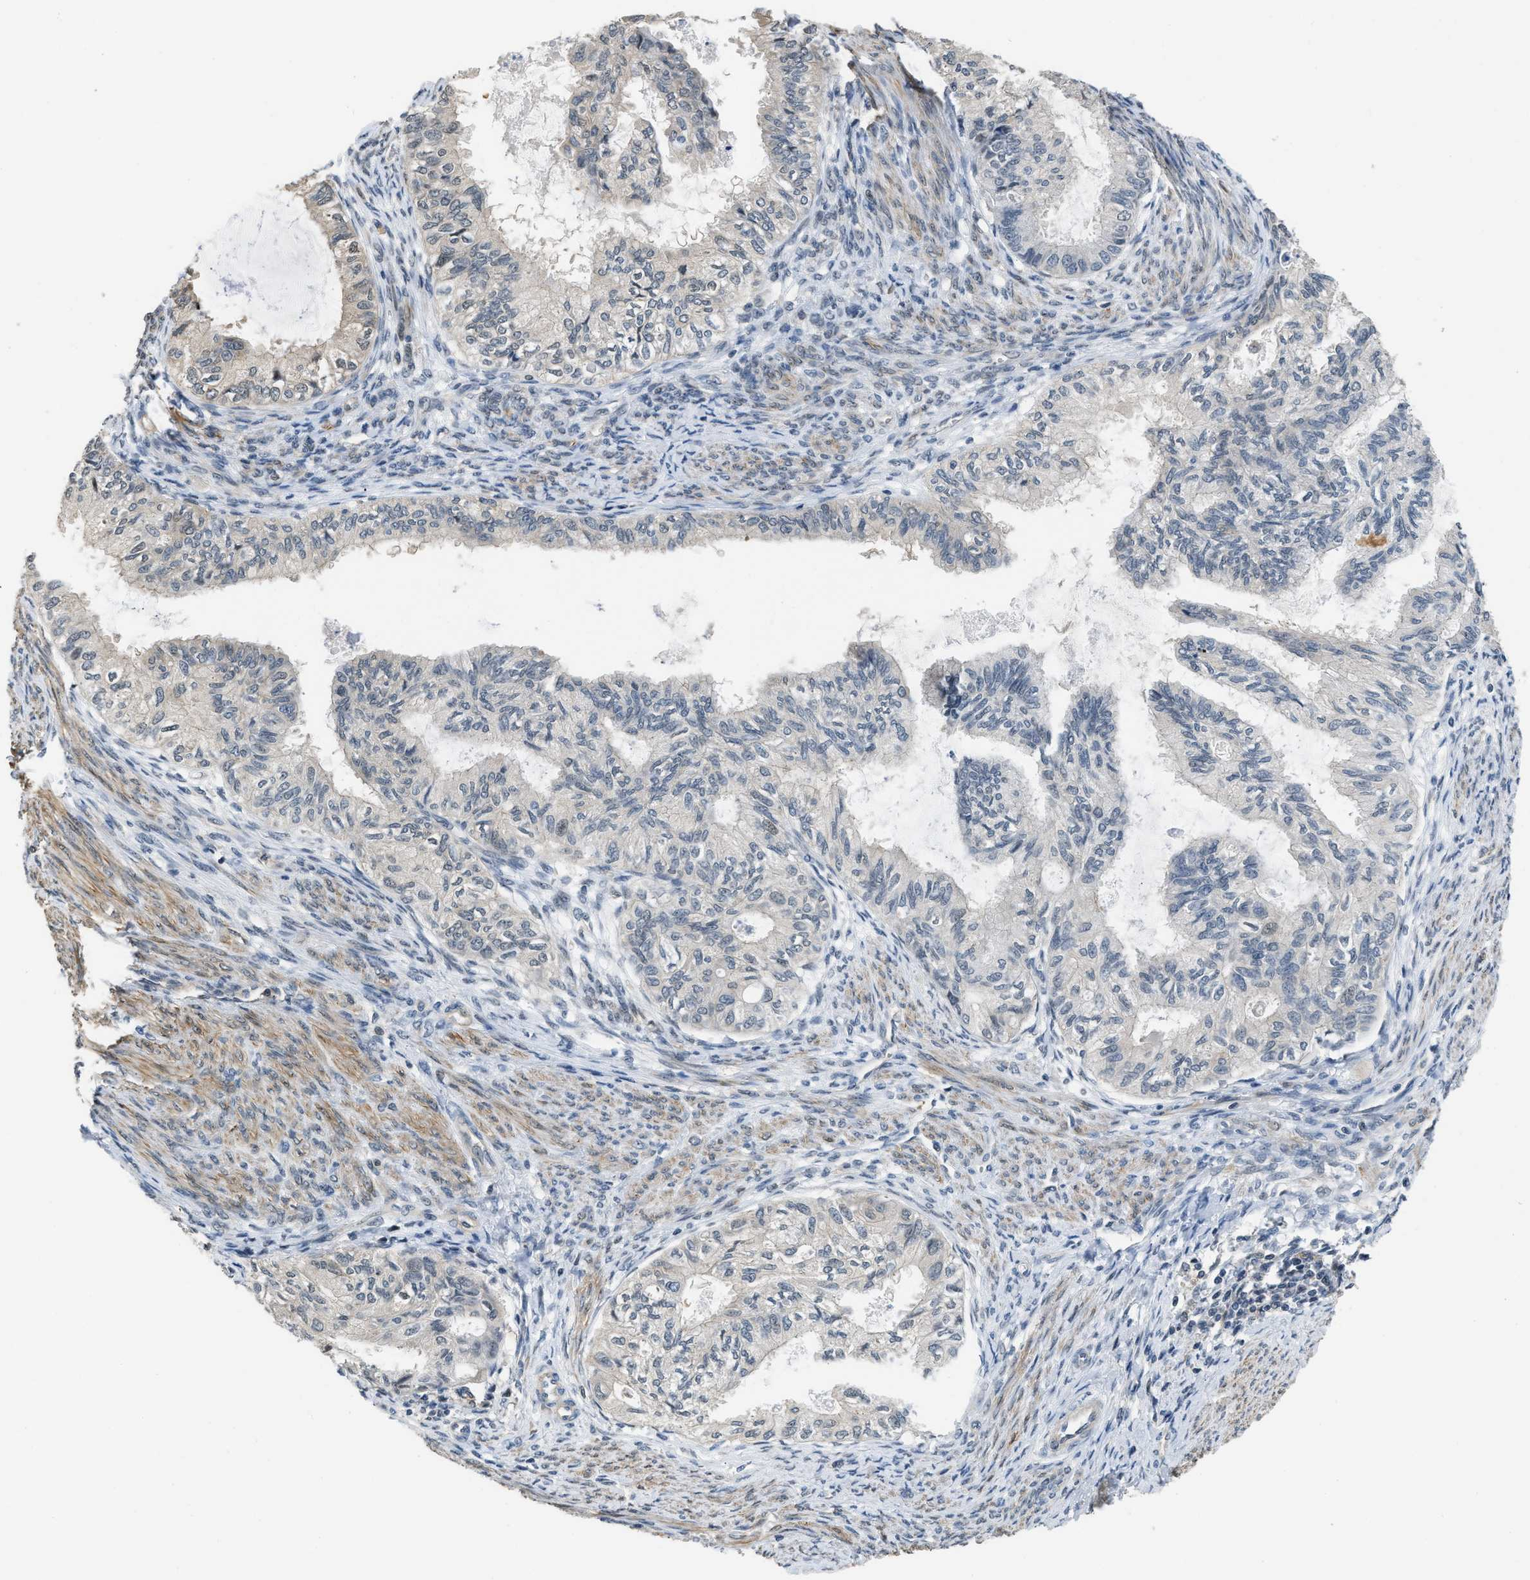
{"staining": {"intensity": "weak", "quantity": "<25%", "location": "cytoplasmic/membranous"}, "tissue": "cervical cancer", "cell_type": "Tumor cells", "image_type": "cancer", "snomed": [{"axis": "morphology", "description": "Normal tissue, NOS"}, {"axis": "morphology", "description": "Adenocarcinoma, NOS"}, {"axis": "topography", "description": "Cervix"}, {"axis": "topography", "description": "Endometrium"}], "caption": "Immunohistochemistry image of human adenocarcinoma (cervical) stained for a protein (brown), which demonstrates no staining in tumor cells.", "gene": "TES", "patient": {"sex": "female", "age": 86}}